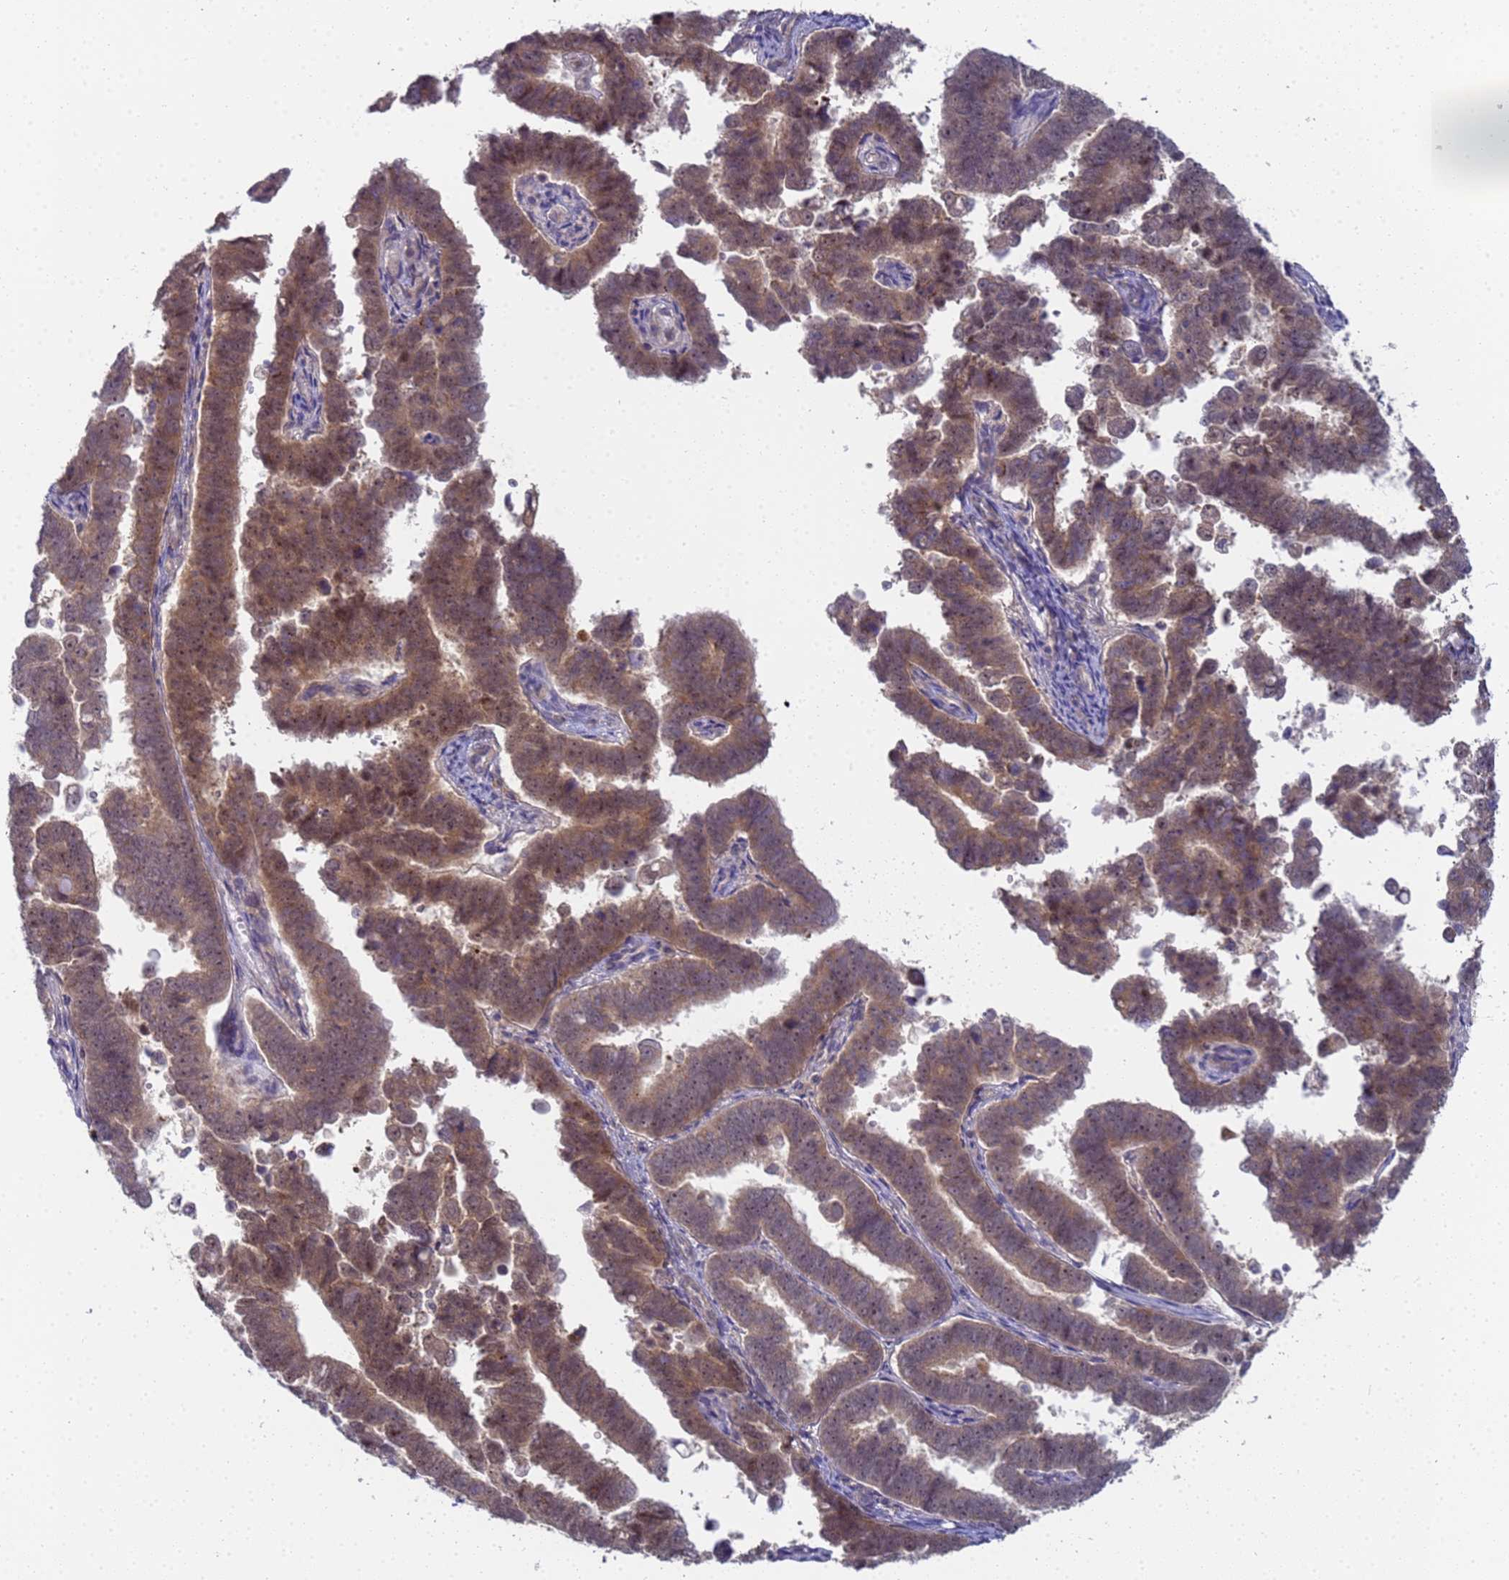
{"staining": {"intensity": "moderate", "quantity": ">75%", "location": "cytoplasmic/membranous,nuclear"}, "tissue": "endometrial cancer", "cell_type": "Tumor cells", "image_type": "cancer", "snomed": [{"axis": "morphology", "description": "Adenocarcinoma, NOS"}, {"axis": "topography", "description": "Endometrium"}], "caption": "Protein expression analysis of human endometrial adenocarcinoma reveals moderate cytoplasmic/membranous and nuclear expression in about >75% of tumor cells.", "gene": "SHARPIN", "patient": {"sex": "female", "age": 75}}